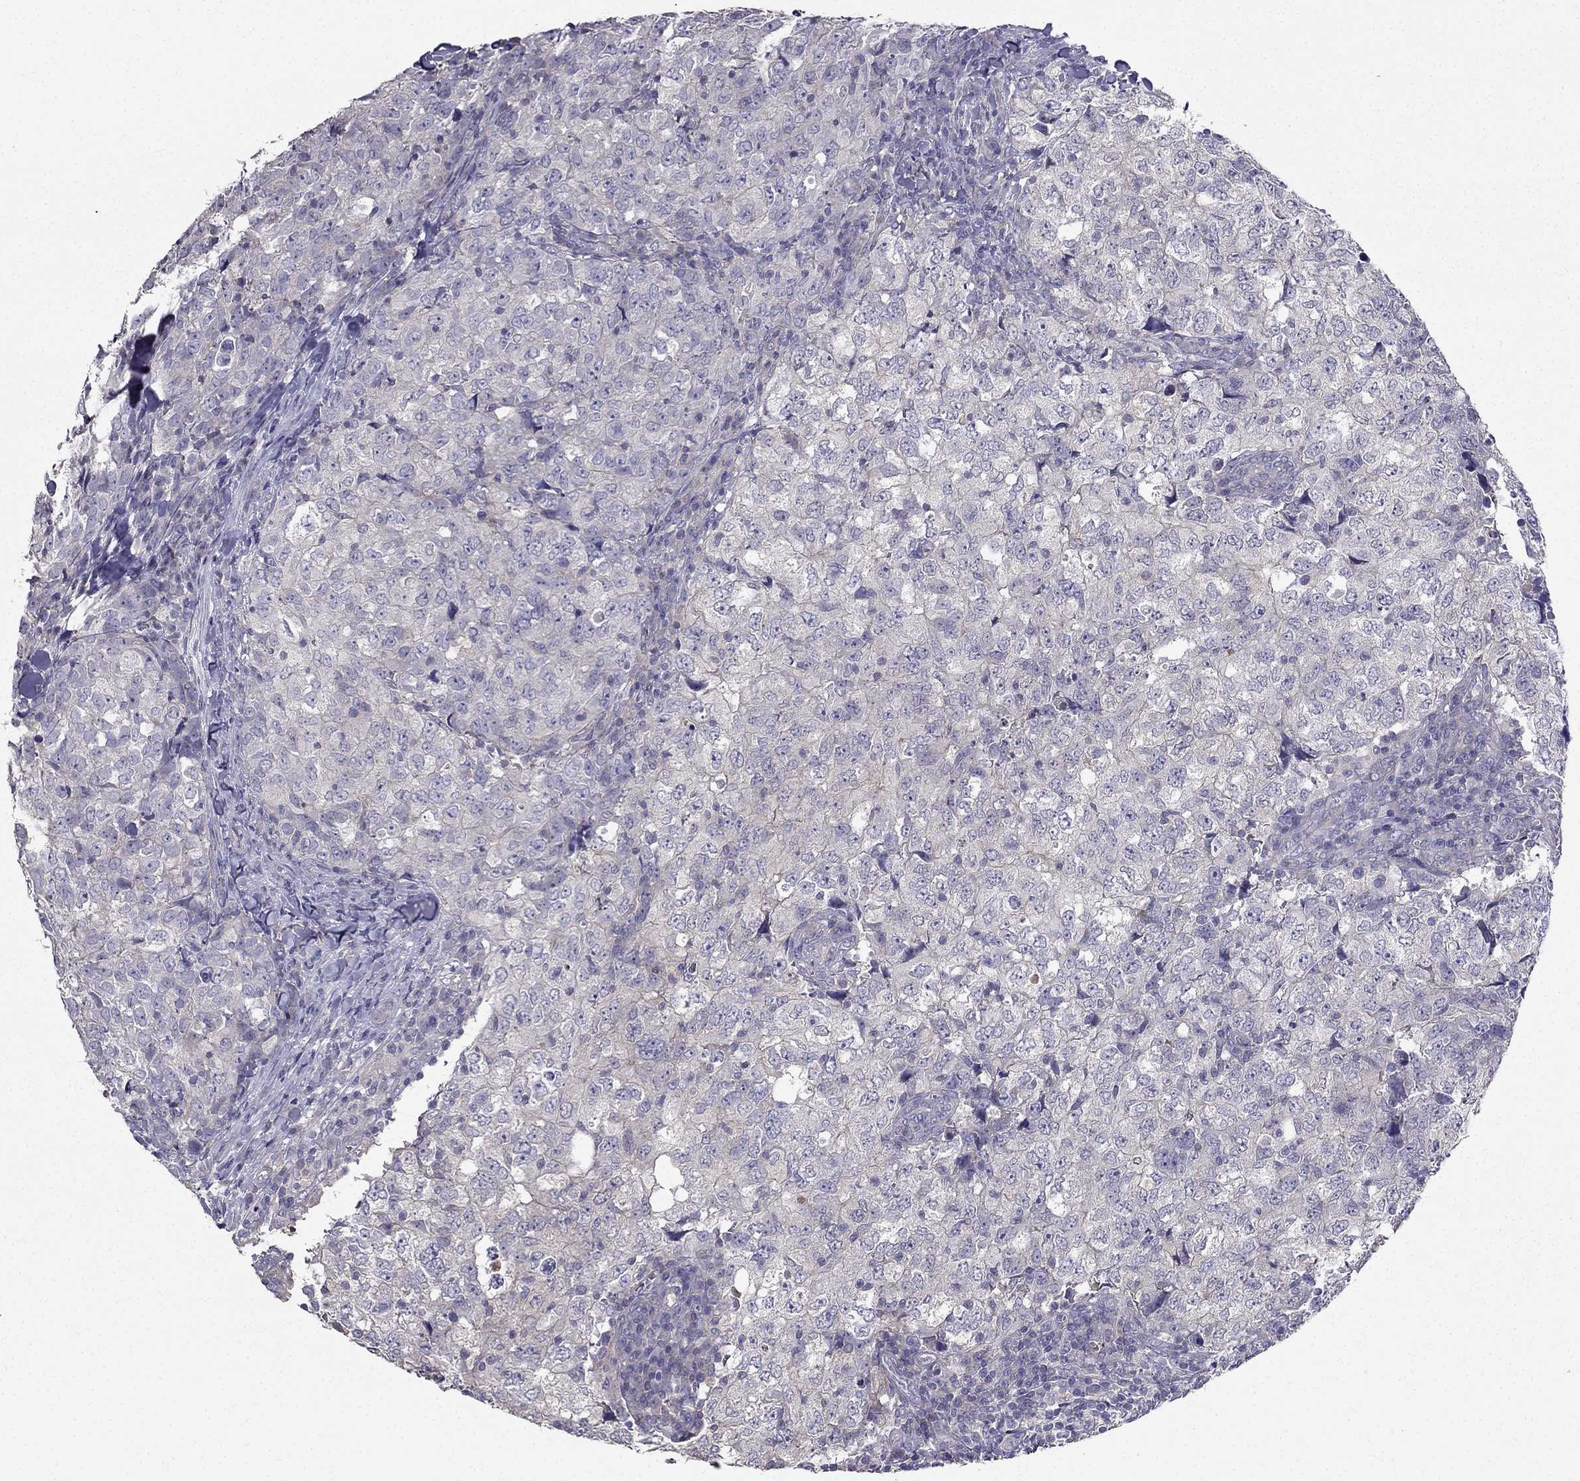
{"staining": {"intensity": "negative", "quantity": "none", "location": "none"}, "tissue": "breast cancer", "cell_type": "Tumor cells", "image_type": "cancer", "snomed": [{"axis": "morphology", "description": "Duct carcinoma"}, {"axis": "topography", "description": "Breast"}], "caption": "An IHC micrograph of breast cancer (intraductal carcinoma) is shown. There is no staining in tumor cells of breast cancer (intraductal carcinoma).", "gene": "AS3MT", "patient": {"sex": "female", "age": 30}}